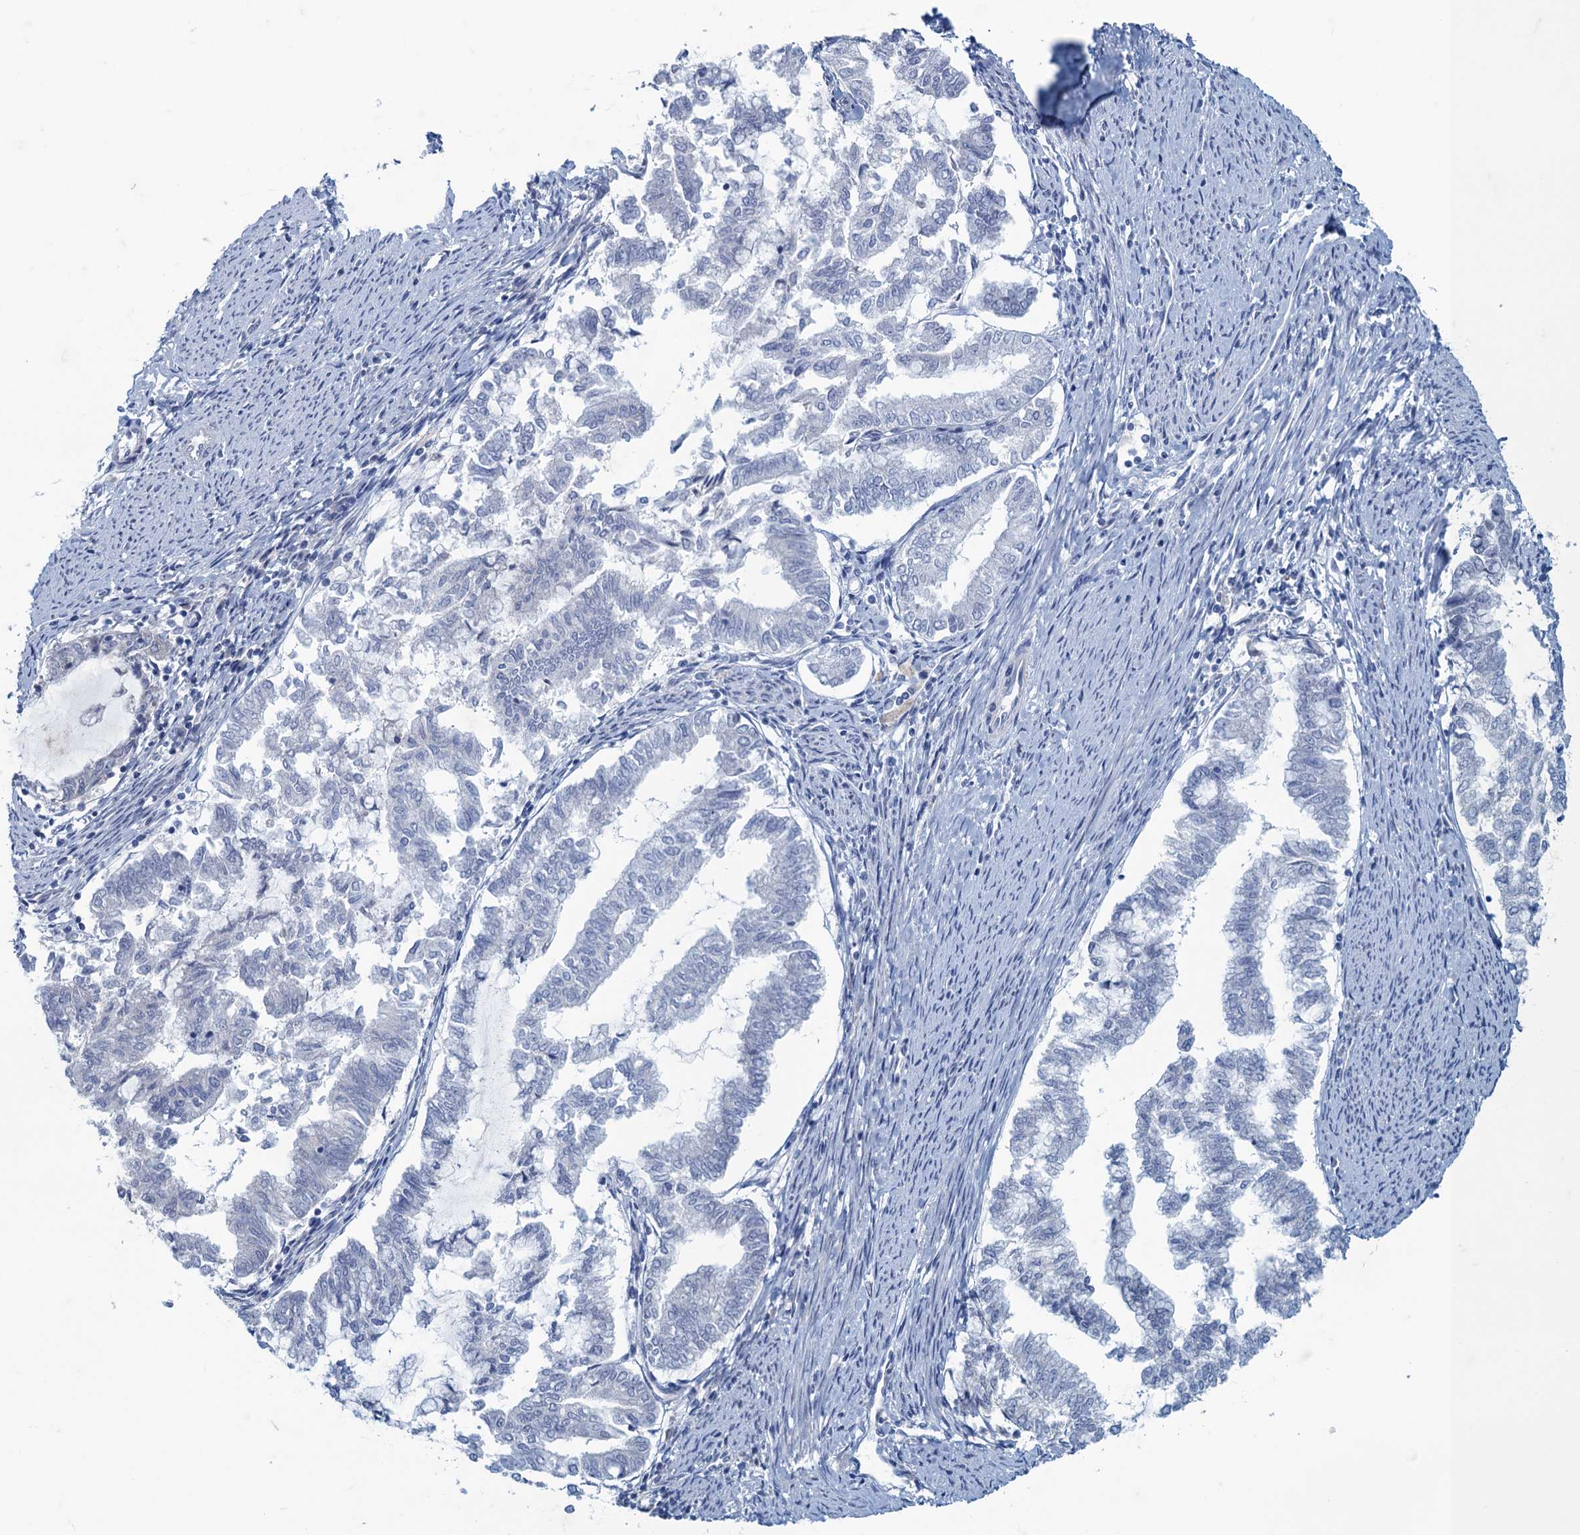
{"staining": {"intensity": "negative", "quantity": "none", "location": "none"}, "tissue": "endometrial cancer", "cell_type": "Tumor cells", "image_type": "cancer", "snomed": [{"axis": "morphology", "description": "Adenocarcinoma, NOS"}, {"axis": "topography", "description": "Endometrium"}], "caption": "High power microscopy image of an IHC histopathology image of endometrial adenocarcinoma, revealing no significant positivity in tumor cells.", "gene": "MAP1LC3A", "patient": {"sex": "female", "age": 79}}